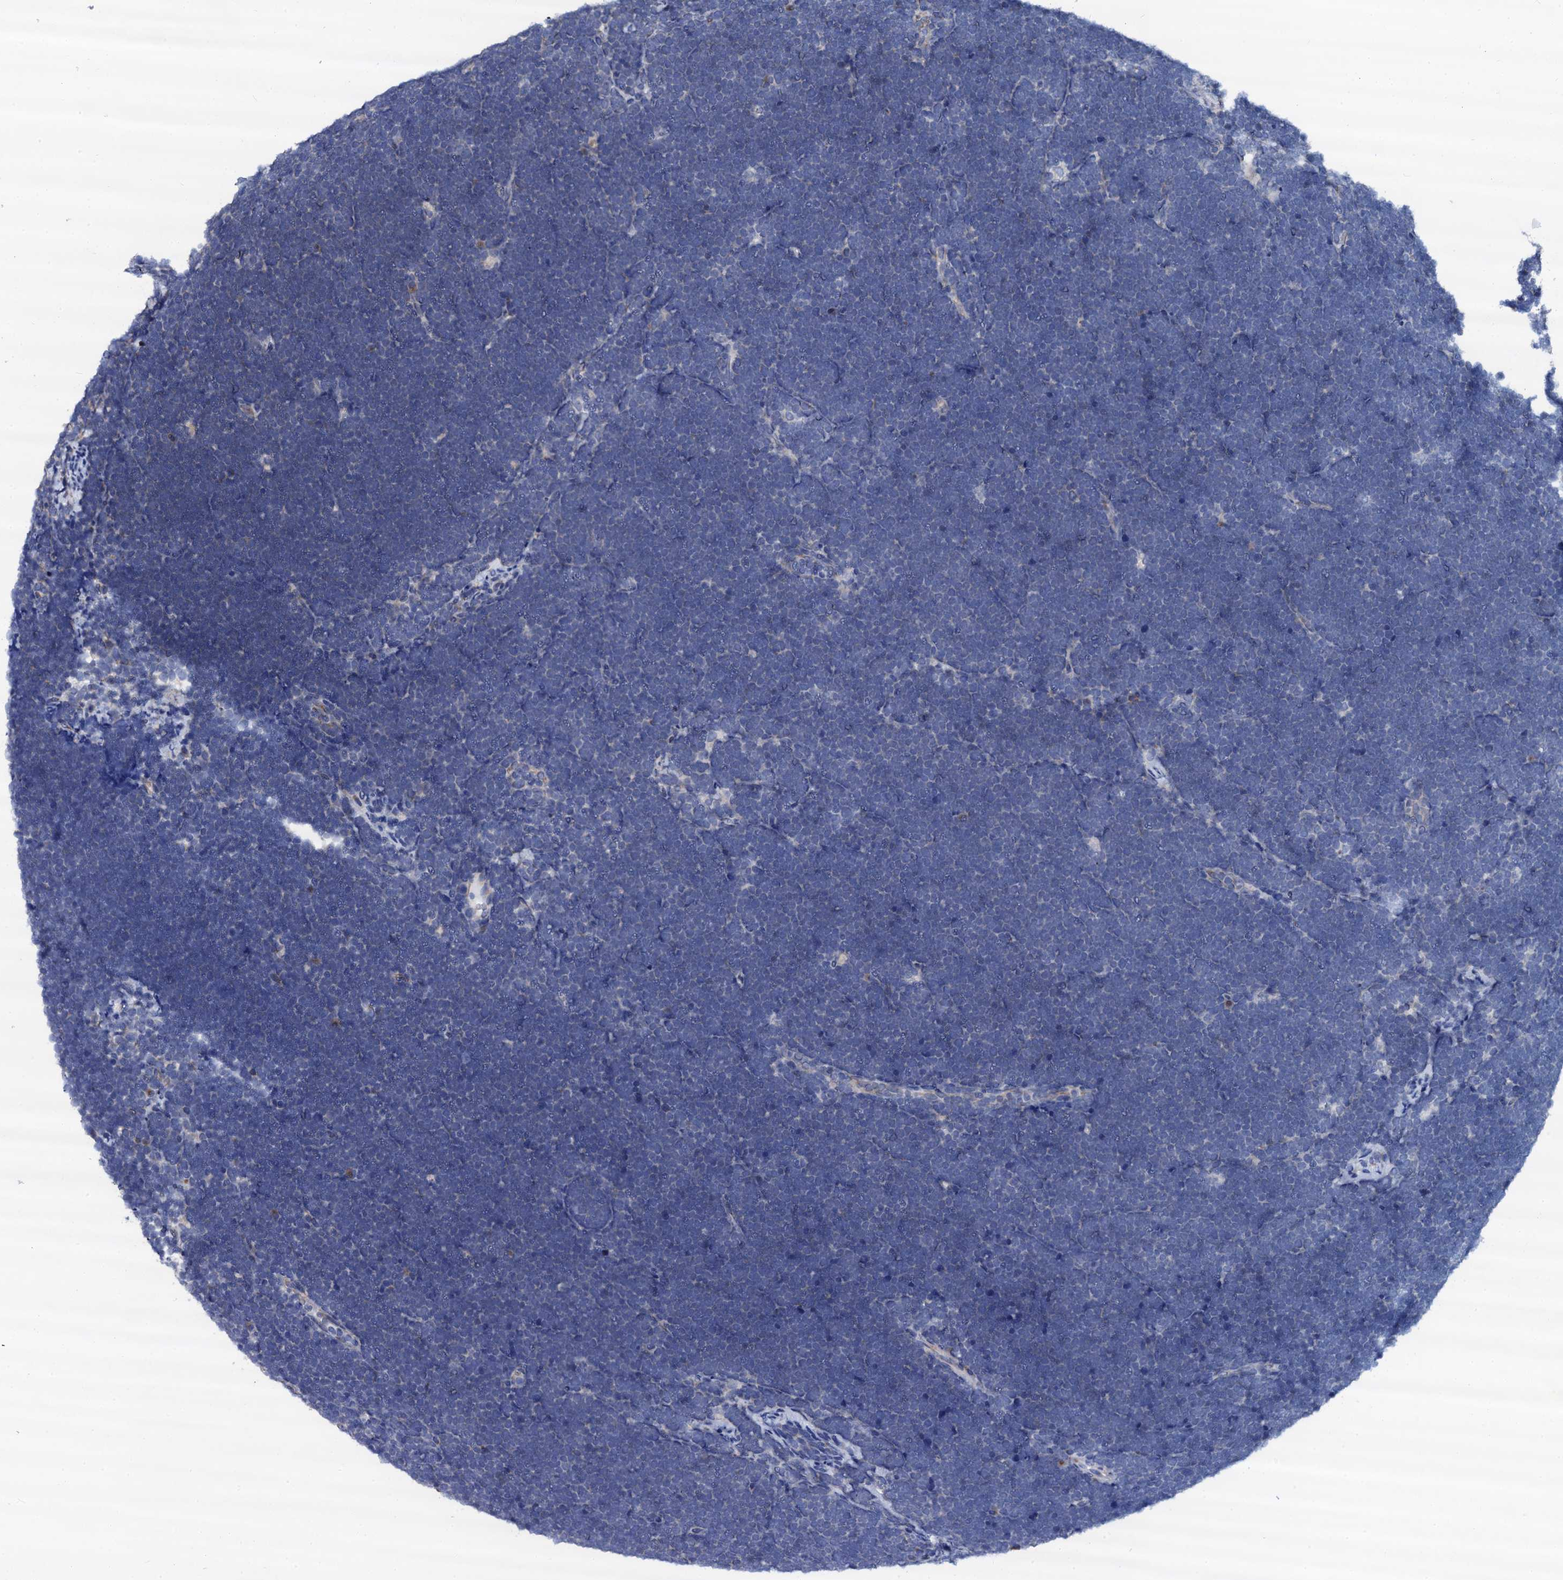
{"staining": {"intensity": "negative", "quantity": "none", "location": "none"}, "tissue": "lymphoma", "cell_type": "Tumor cells", "image_type": "cancer", "snomed": [{"axis": "morphology", "description": "Malignant lymphoma, non-Hodgkin's type, High grade"}, {"axis": "topography", "description": "Lymph node"}], "caption": "Immunohistochemical staining of human lymphoma reveals no significant staining in tumor cells.", "gene": "AKAP3", "patient": {"sex": "male", "age": 13}}